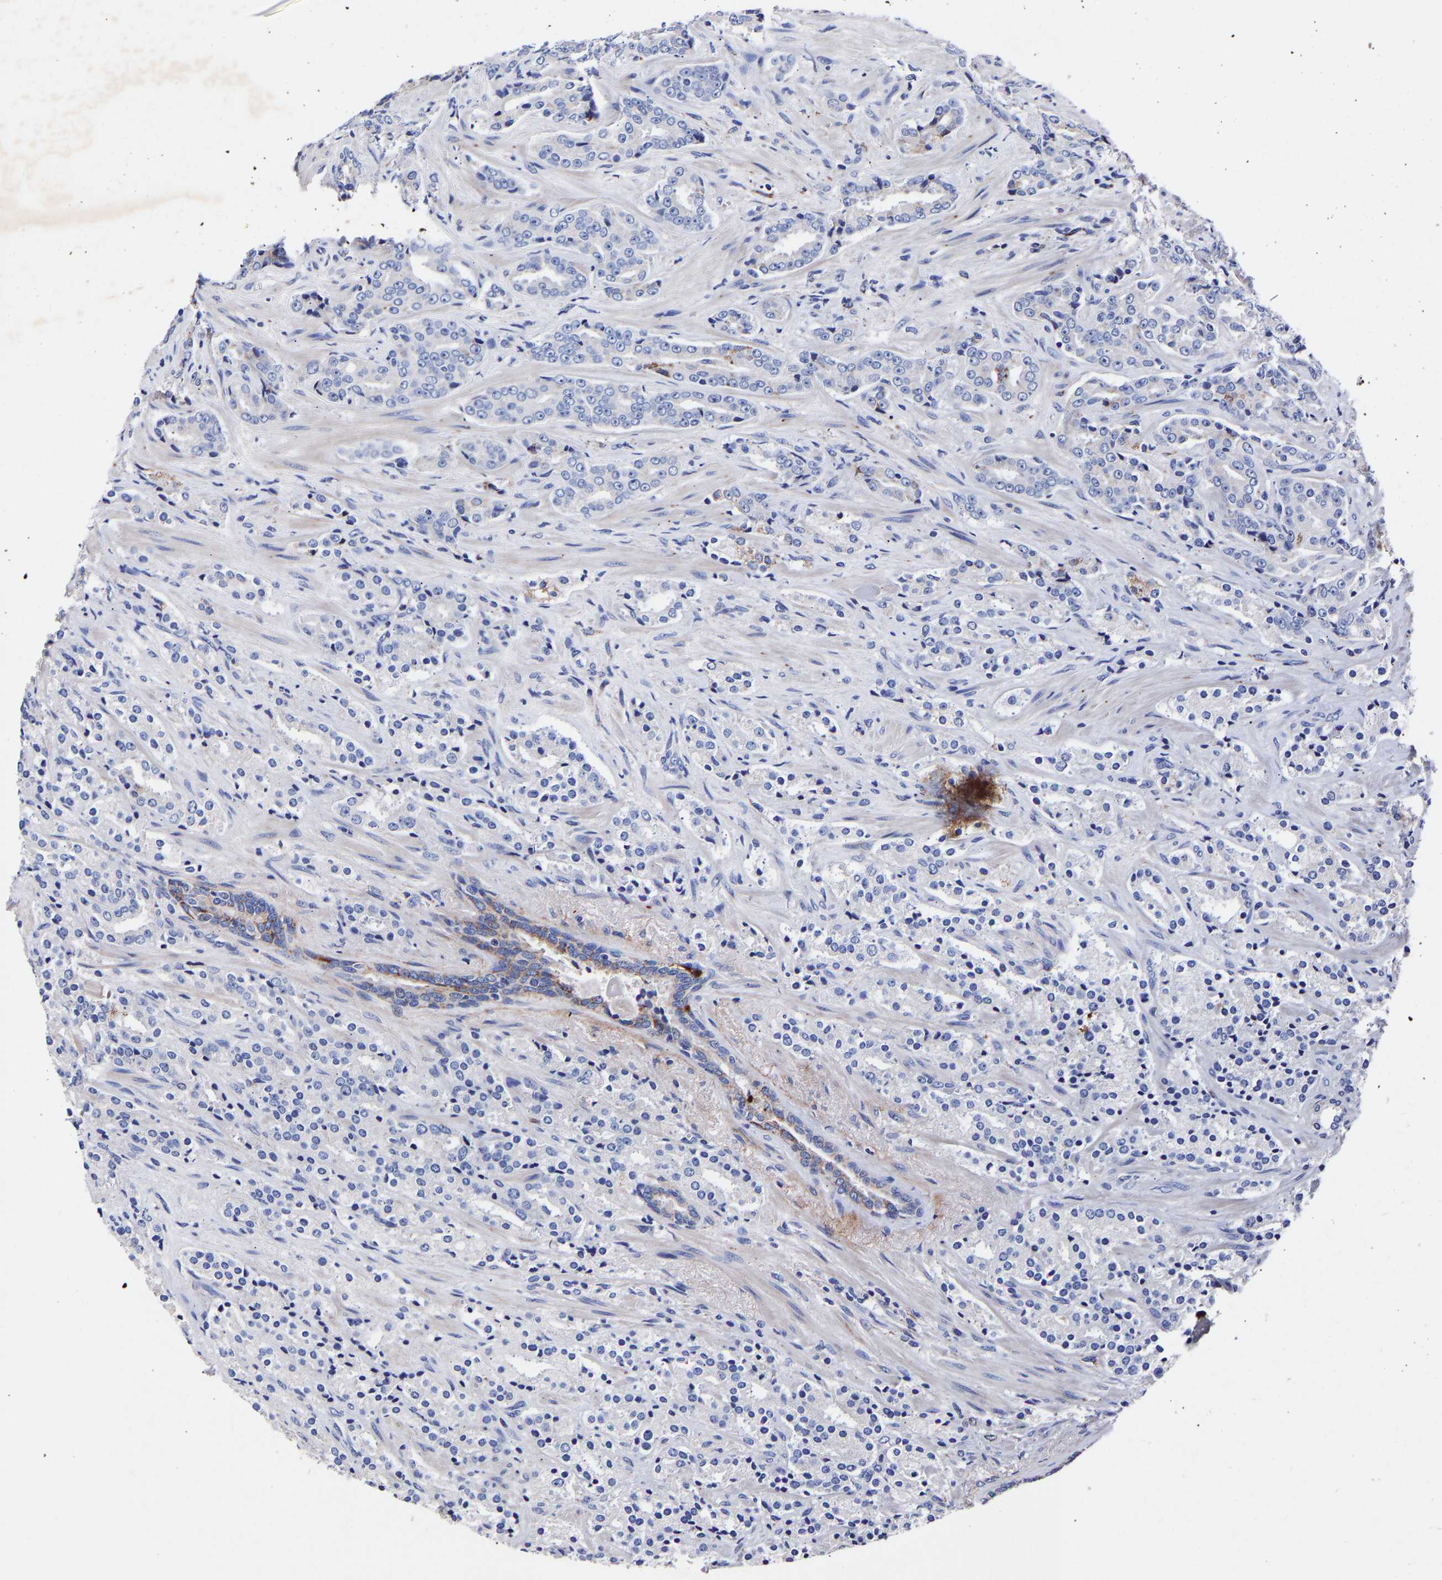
{"staining": {"intensity": "moderate", "quantity": "<25%", "location": "cytoplasmic/membranous"}, "tissue": "prostate cancer", "cell_type": "Tumor cells", "image_type": "cancer", "snomed": [{"axis": "morphology", "description": "Adenocarcinoma, High grade"}, {"axis": "topography", "description": "Prostate"}], "caption": "Human prostate cancer (adenocarcinoma (high-grade)) stained with a protein marker exhibits moderate staining in tumor cells.", "gene": "SEM1", "patient": {"sex": "male", "age": 71}}